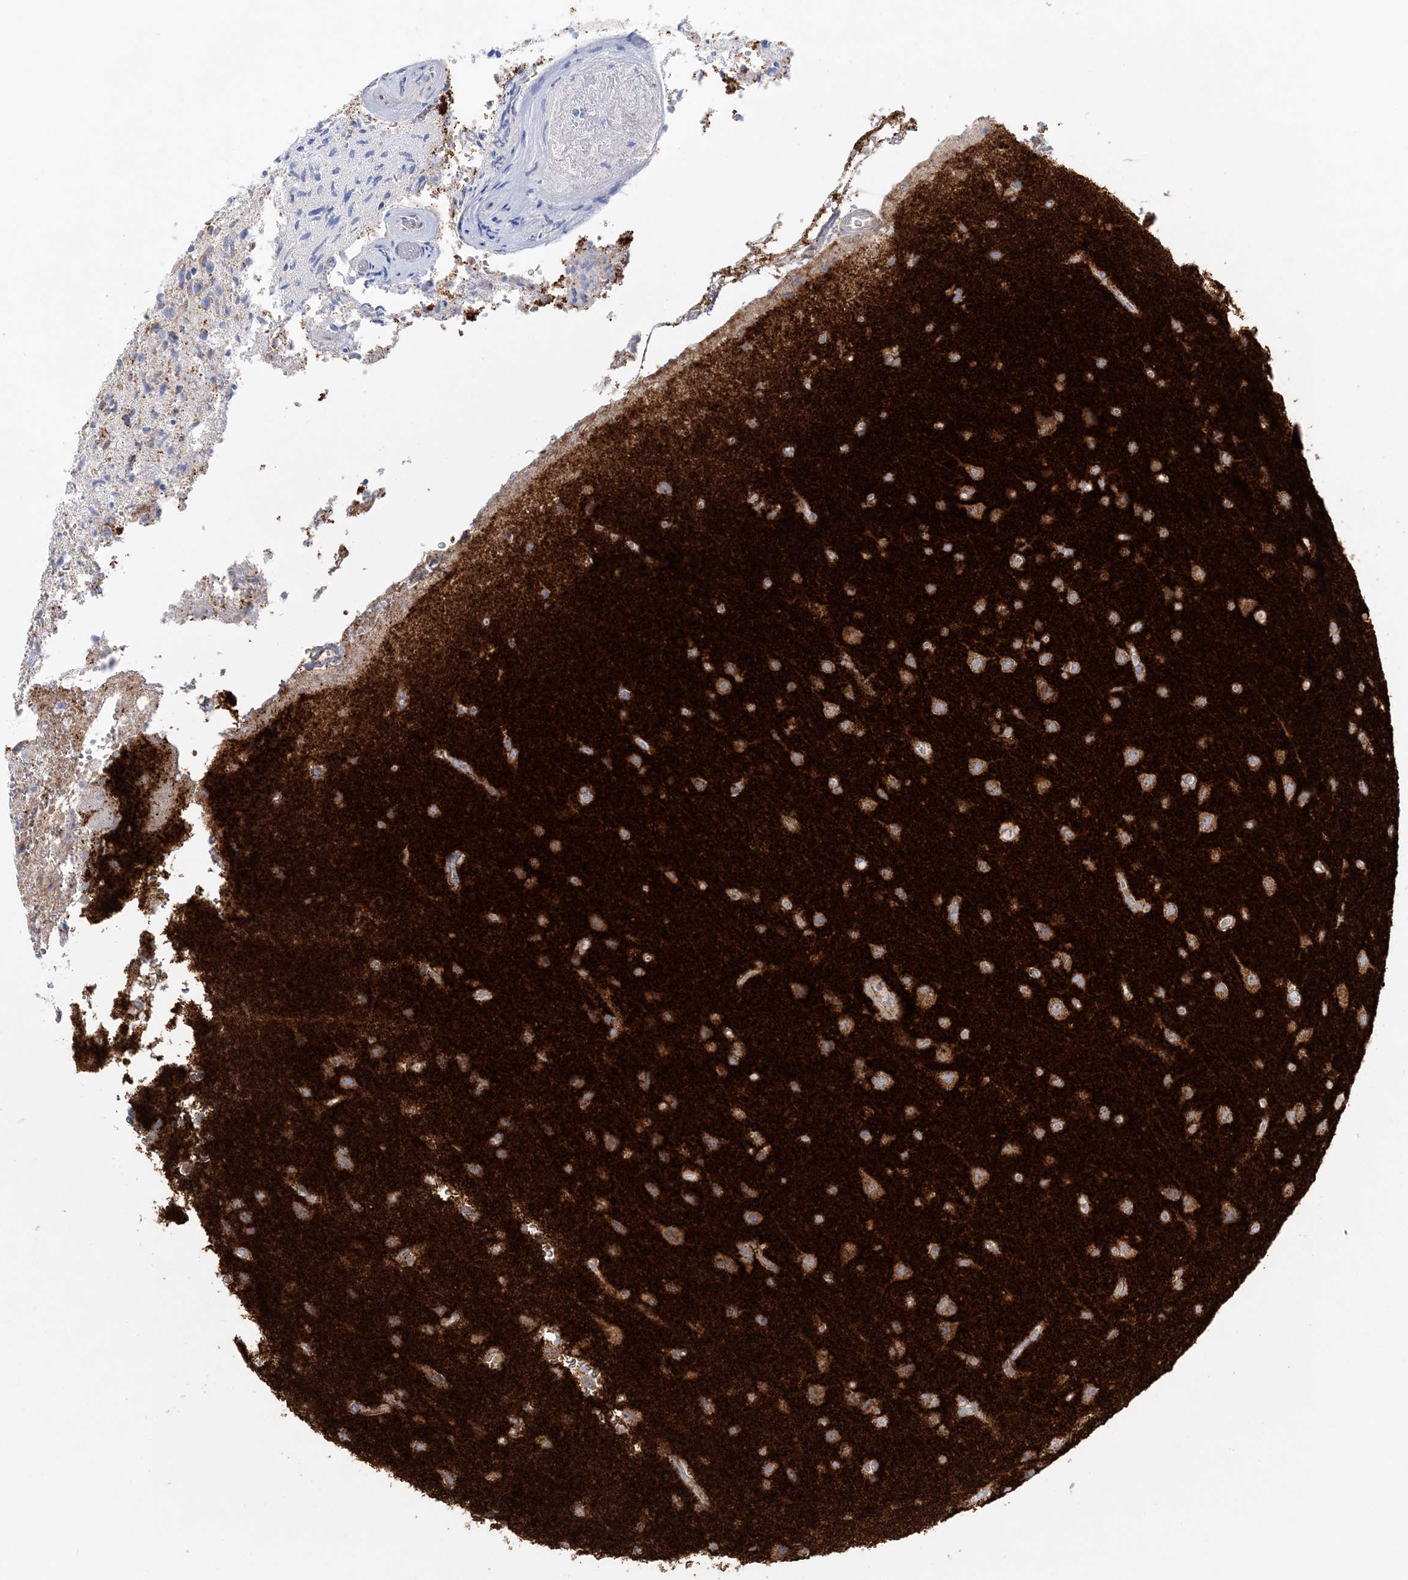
{"staining": {"intensity": "moderate", "quantity": "<25%", "location": "cytoplasmic/membranous"}, "tissue": "glioma", "cell_type": "Tumor cells", "image_type": "cancer", "snomed": [{"axis": "morphology", "description": "Glioma, malignant, High grade"}, {"axis": "topography", "description": "Brain"}], "caption": "Immunohistochemistry of high-grade glioma (malignant) shows low levels of moderate cytoplasmic/membranous expression in approximately <25% of tumor cells.", "gene": "TBC1D14", "patient": {"sex": "male", "age": 72}}